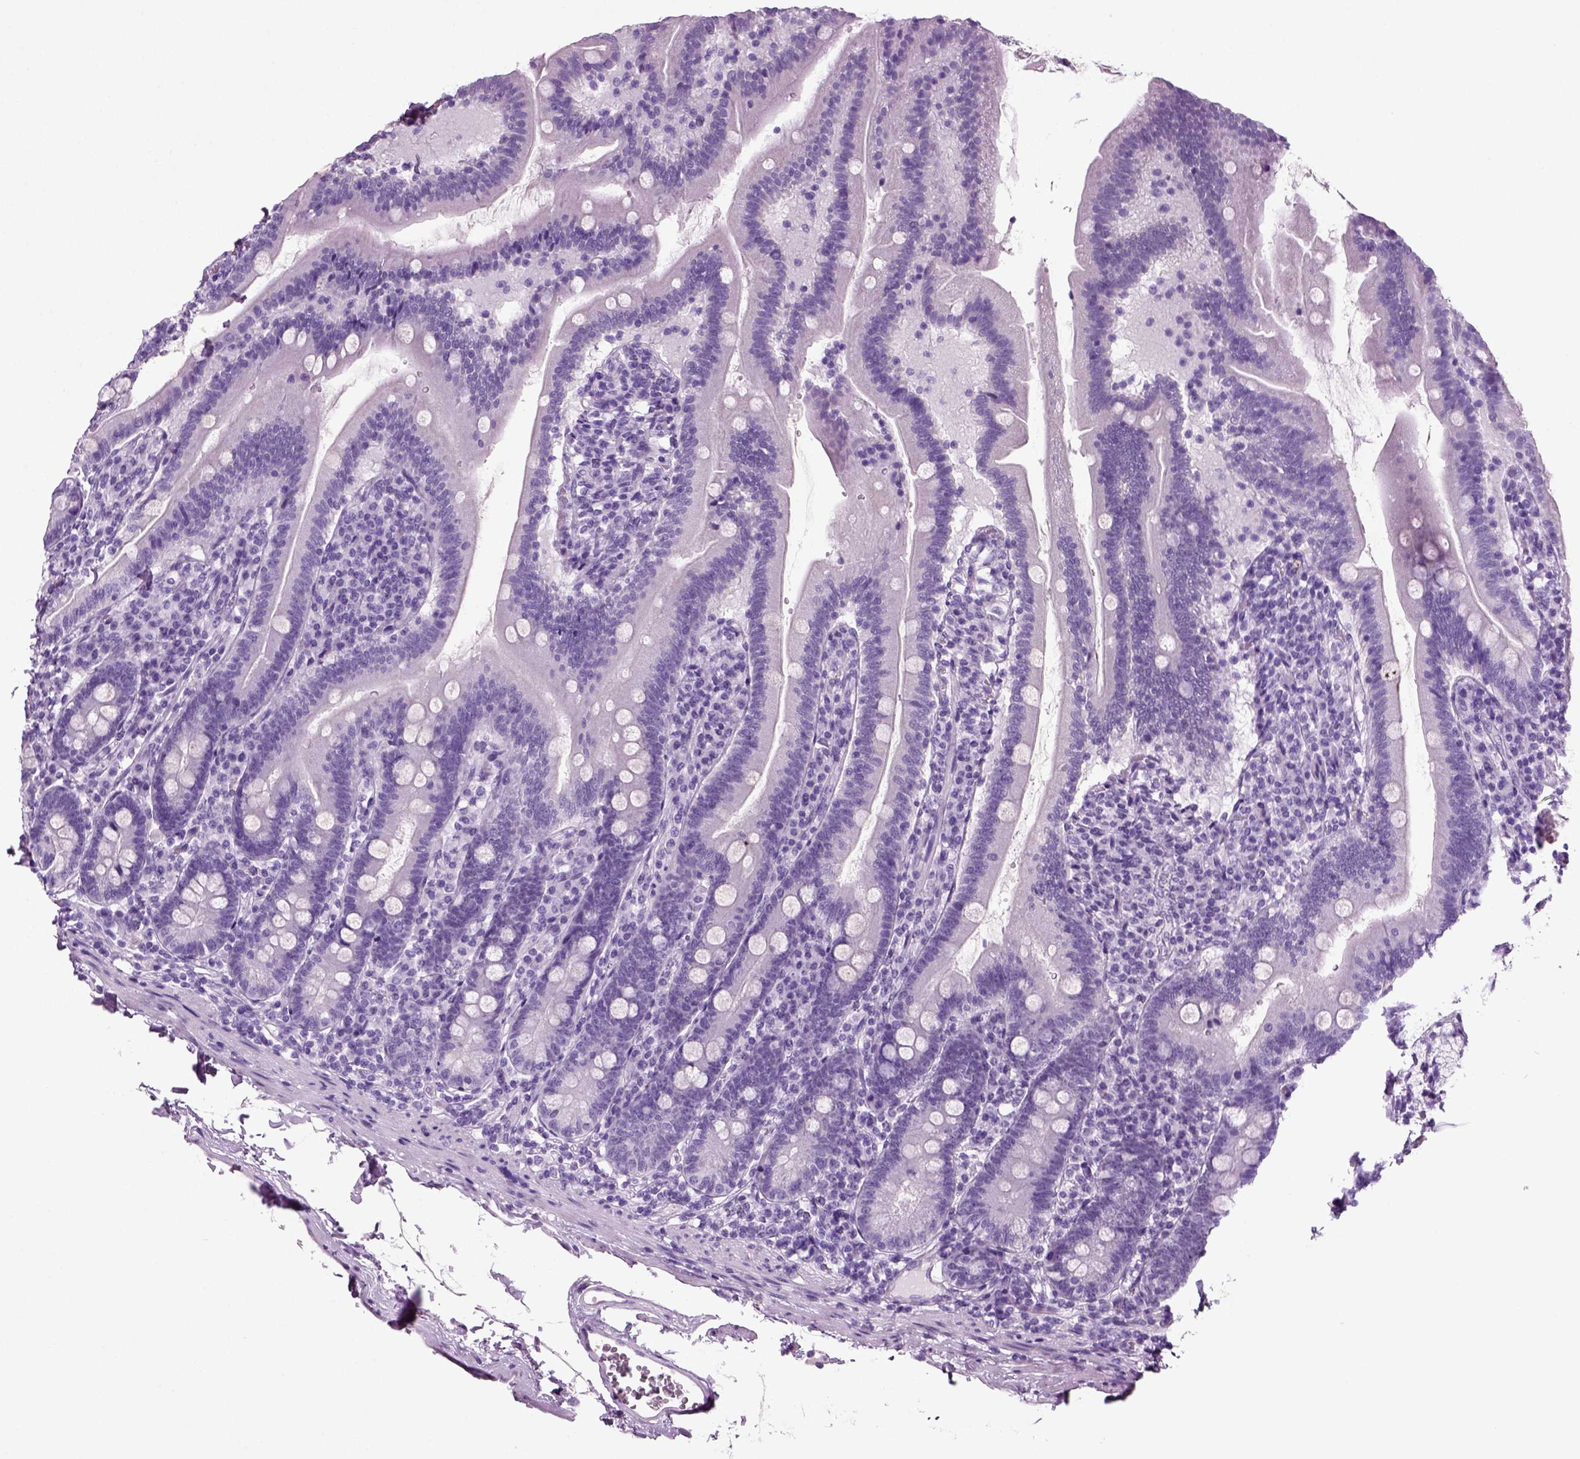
{"staining": {"intensity": "negative", "quantity": "none", "location": "none"}, "tissue": "duodenum", "cell_type": "Glandular cells", "image_type": "normal", "snomed": [{"axis": "morphology", "description": "Normal tissue, NOS"}, {"axis": "topography", "description": "Duodenum"}], "caption": "Protein analysis of benign duodenum shows no significant expression in glandular cells.", "gene": "CD109", "patient": {"sex": "female", "age": 67}}